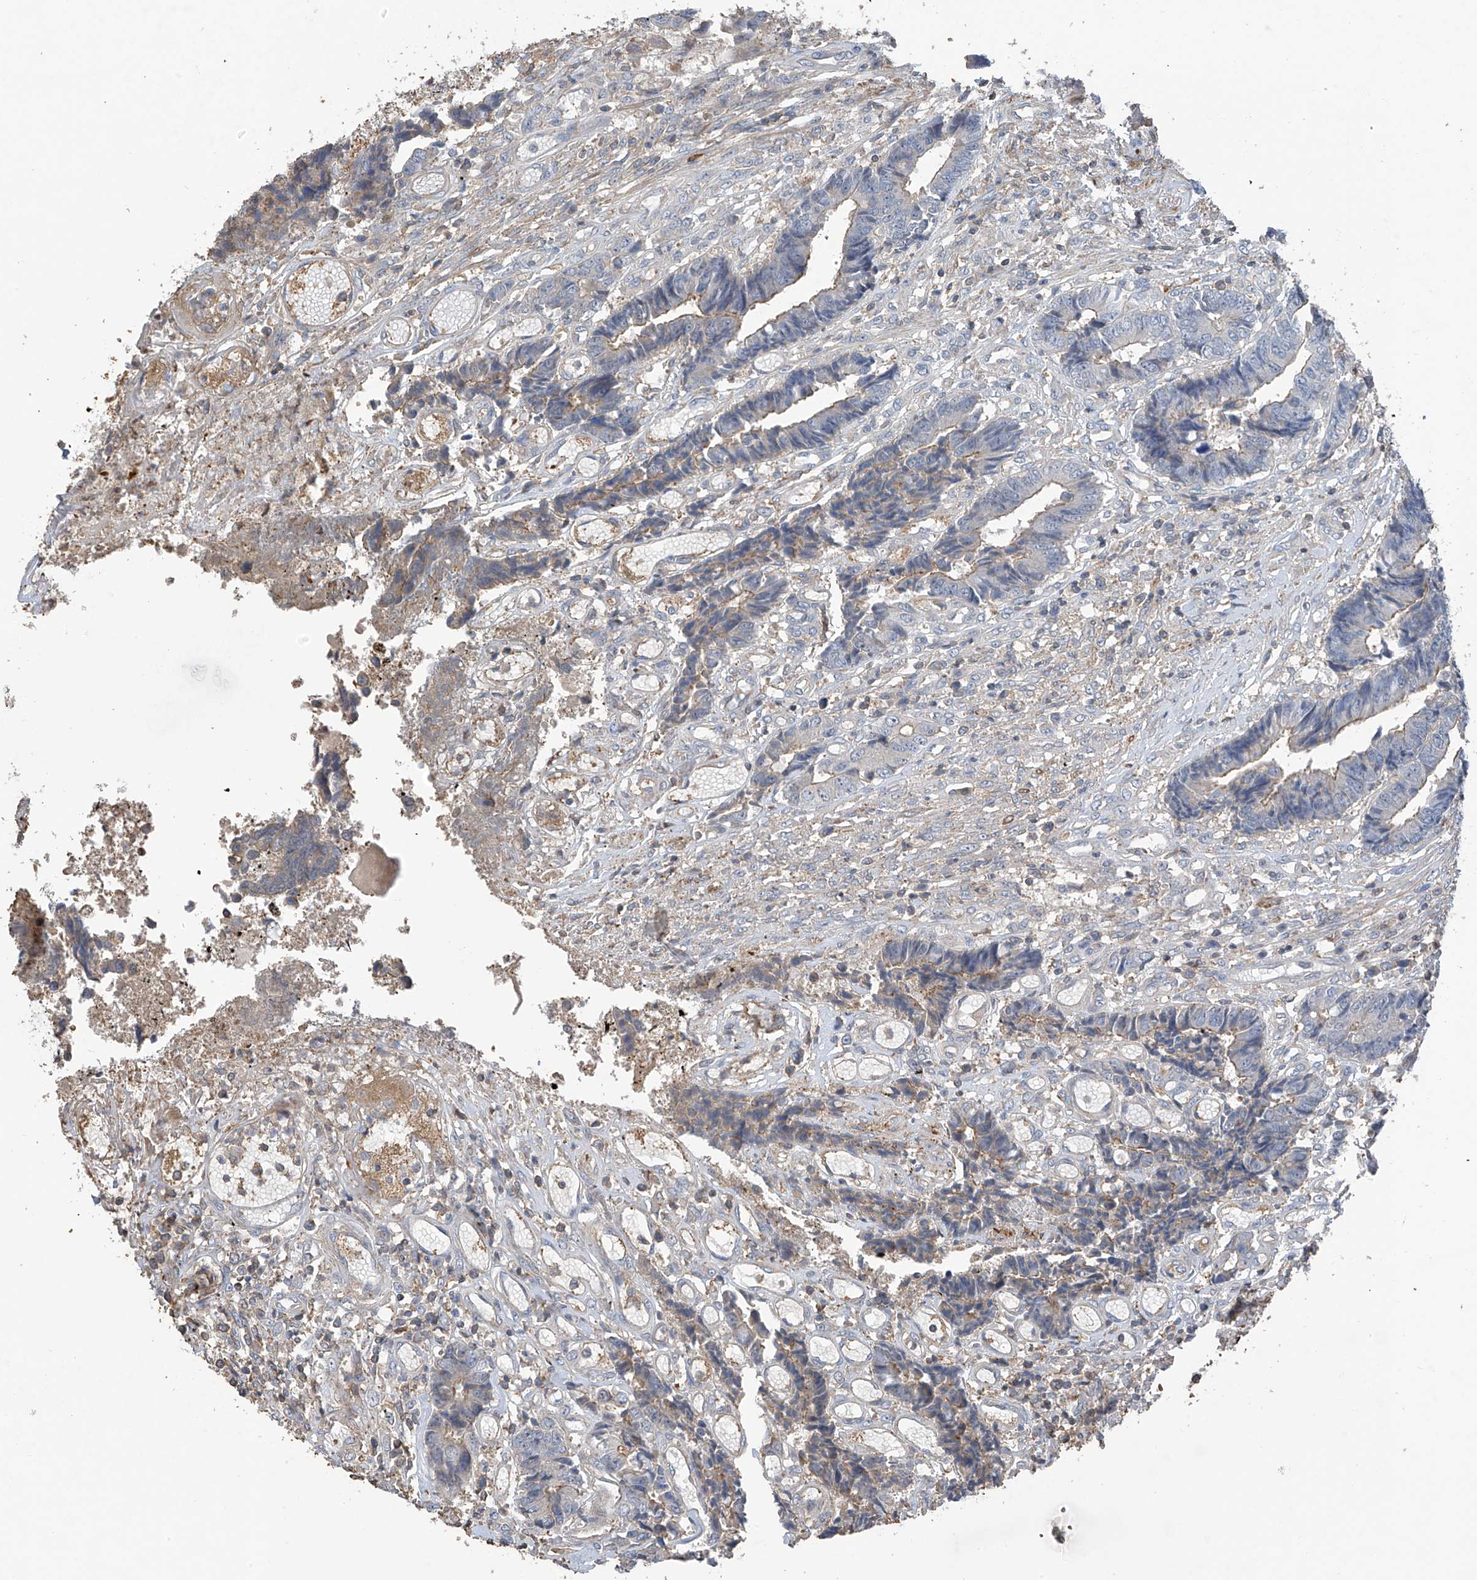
{"staining": {"intensity": "negative", "quantity": "none", "location": "none"}, "tissue": "colorectal cancer", "cell_type": "Tumor cells", "image_type": "cancer", "snomed": [{"axis": "morphology", "description": "Adenocarcinoma, NOS"}, {"axis": "topography", "description": "Rectum"}], "caption": "High power microscopy photomicrograph of an IHC photomicrograph of colorectal cancer (adenocarcinoma), revealing no significant expression in tumor cells. (Brightfield microscopy of DAB (3,3'-diaminobenzidine) immunohistochemistry at high magnification).", "gene": "SLFN14", "patient": {"sex": "male", "age": 84}}